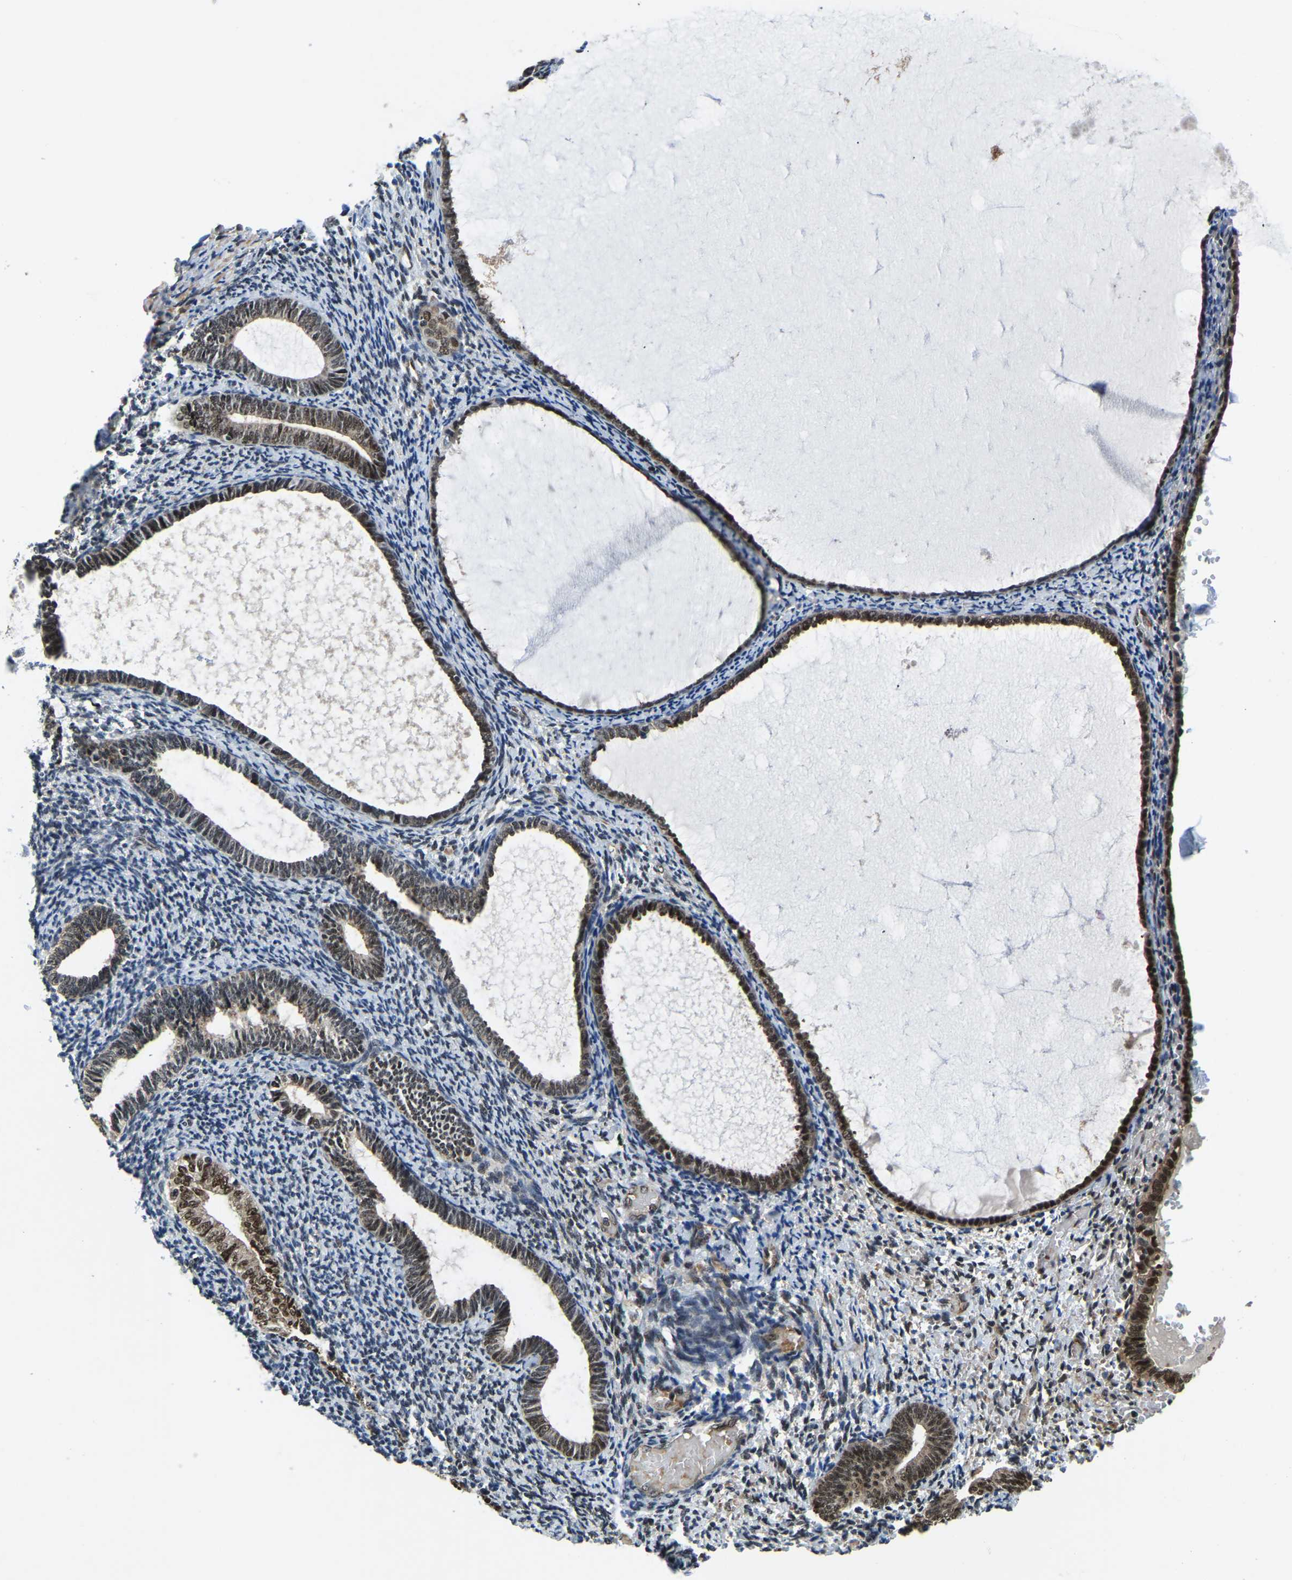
{"staining": {"intensity": "weak", "quantity": ">75%", "location": "nuclear"}, "tissue": "endometrium", "cell_type": "Cells in endometrial stroma", "image_type": "normal", "snomed": [{"axis": "morphology", "description": "Normal tissue, NOS"}, {"axis": "topography", "description": "Endometrium"}], "caption": "High-magnification brightfield microscopy of normal endometrium stained with DAB (3,3'-diaminobenzidine) (brown) and counterstained with hematoxylin (blue). cells in endometrial stroma exhibit weak nuclear expression is identified in approximately>75% of cells. (DAB IHC with brightfield microscopy, high magnification).", "gene": "DFFA", "patient": {"sex": "female", "age": 66}}